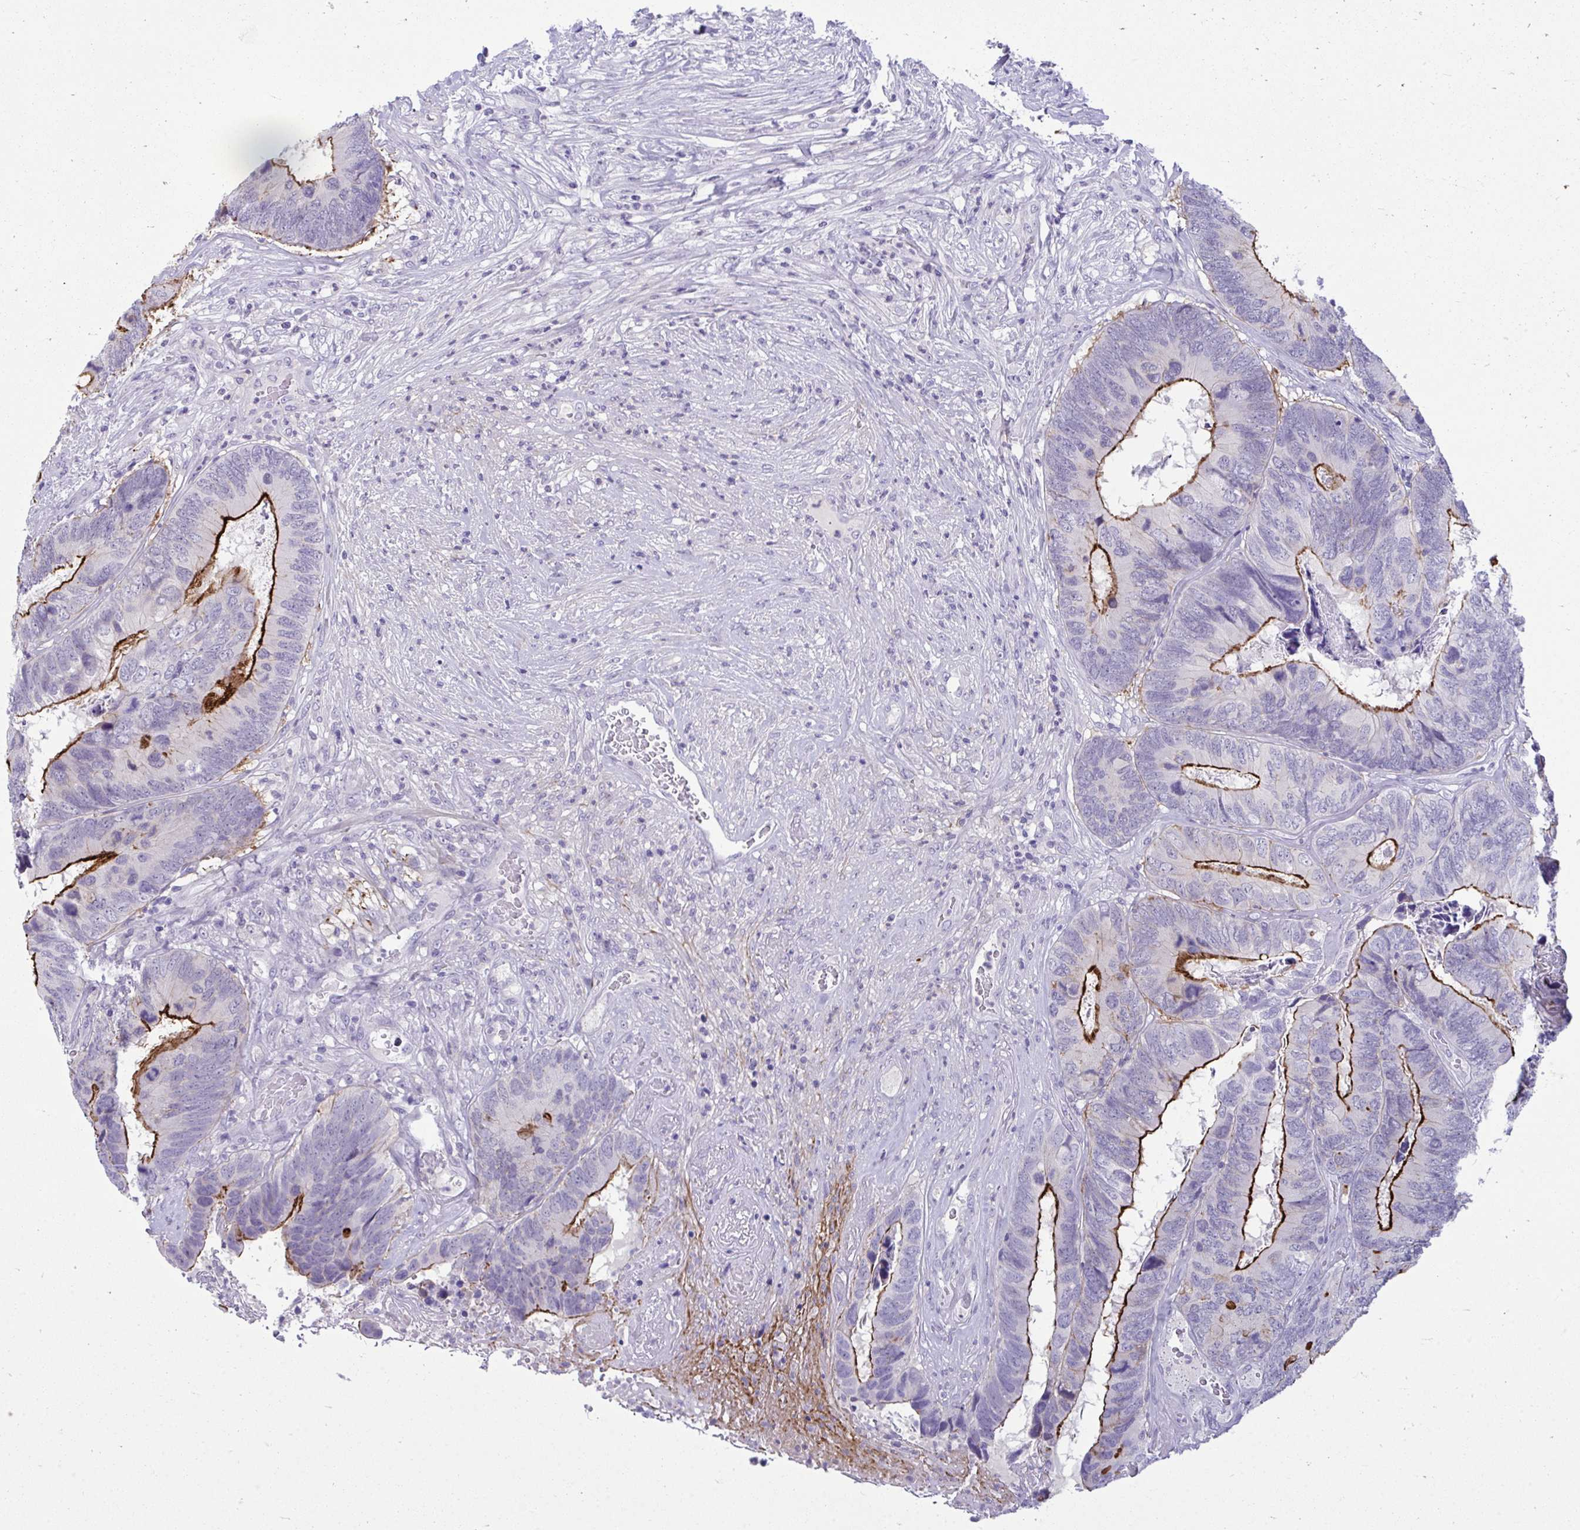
{"staining": {"intensity": "strong", "quantity": "25%-75%", "location": "cytoplasmic/membranous"}, "tissue": "colorectal cancer", "cell_type": "Tumor cells", "image_type": "cancer", "snomed": [{"axis": "morphology", "description": "Adenocarcinoma, NOS"}, {"axis": "topography", "description": "Colon"}], "caption": "Strong cytoplasmic/membranous expression for a protein is seen in approximately 25%-75% of tumor cells of adenocarcinoma (colorectal) using immunohistochemistry (IHC).", "gene": "PIGZ", "patient": {"sex": "female", "age": 67}}